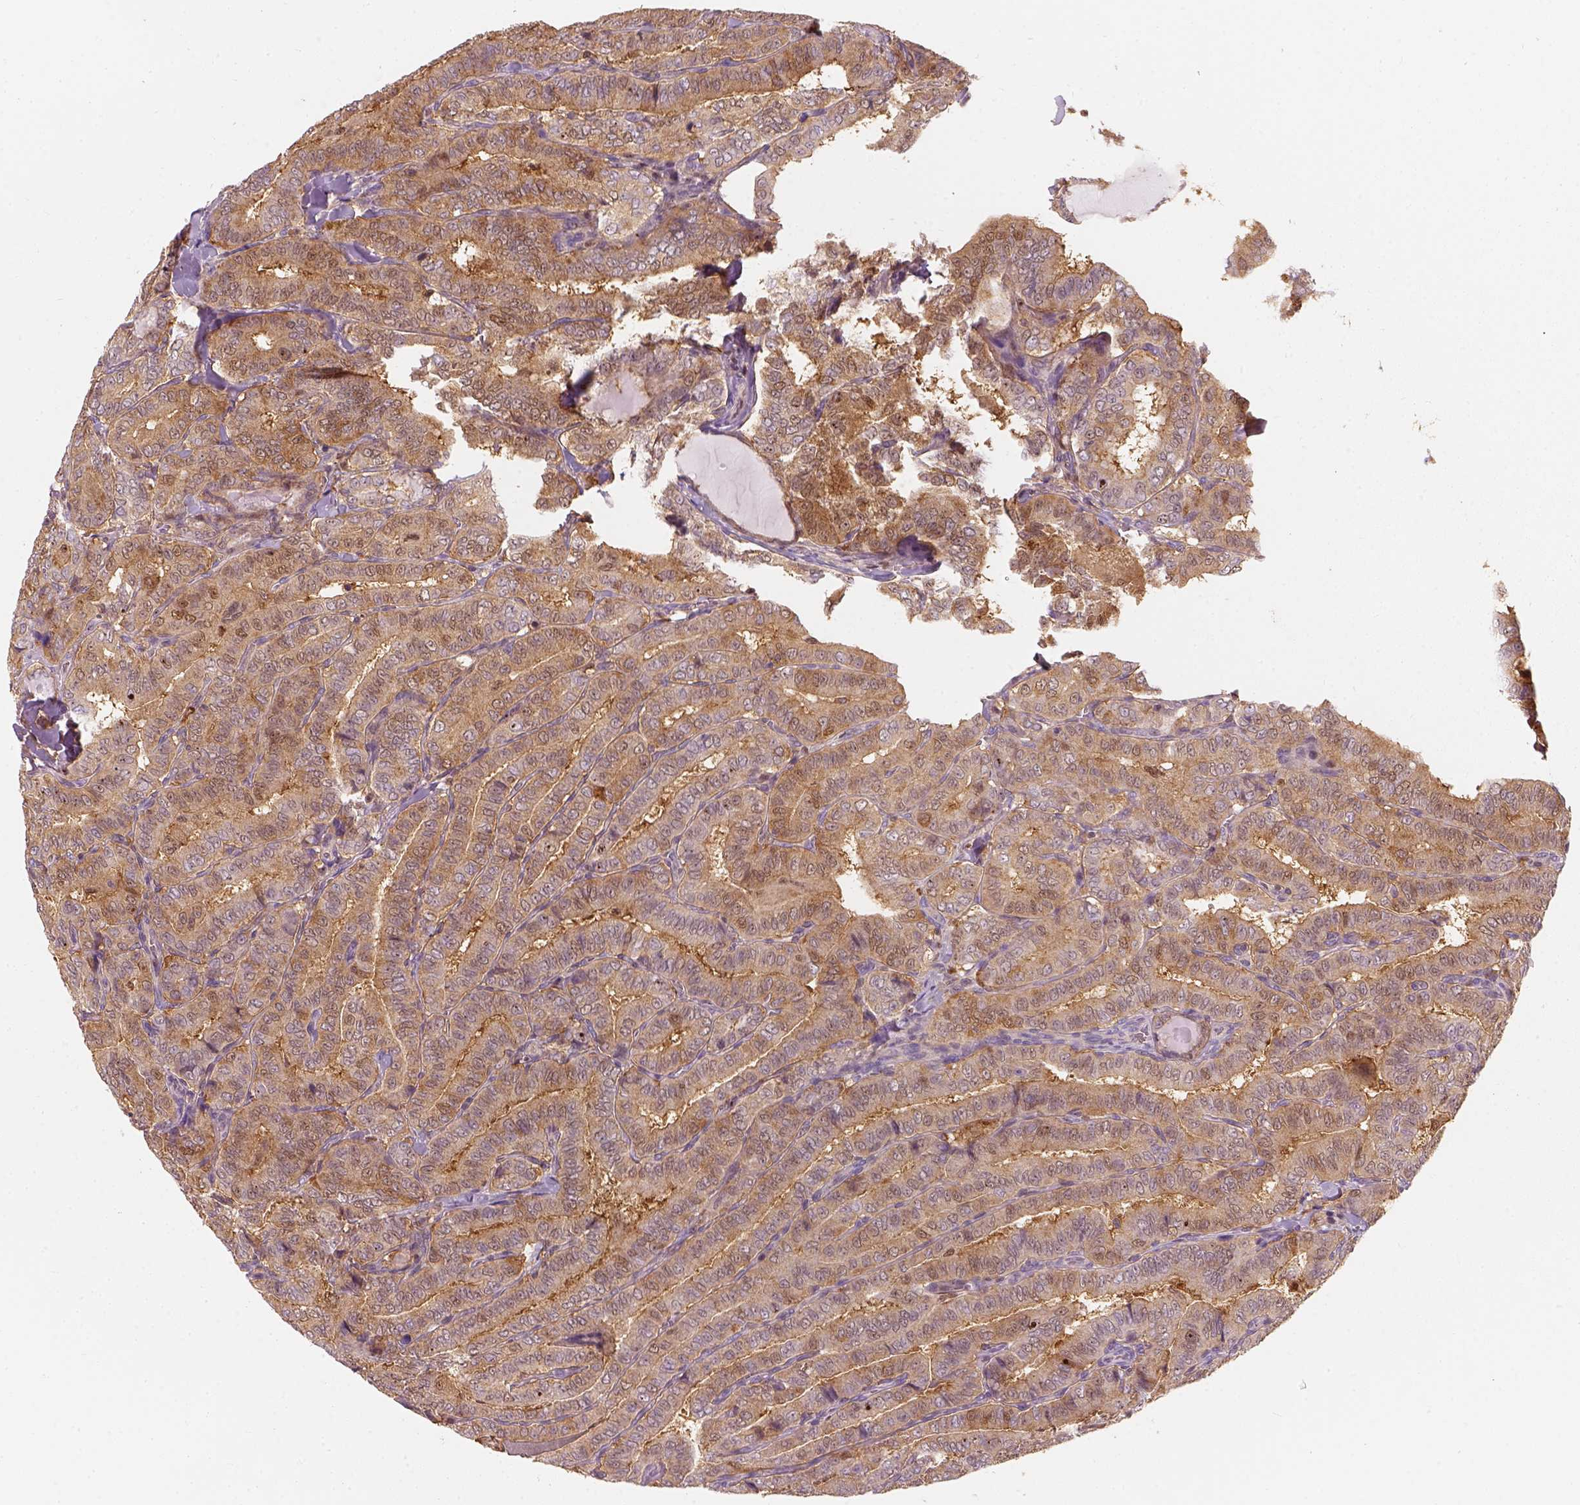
{"staining": {"intensity": "moderate", "quantity": ">75%", "location": "cytoplasmic/membranous"}, "tissue": "thyroid cancer", "cell_type": "Tumor cells", "image_type": "cancer", "snomed": [{"axis": "morphology", "description": "Papillary adenocarcinoma, NOS"}, {"axis": "morphology", "description": "Papillary adenoma metastatic"}, {"axis": "topography", "description": "Thyroid gland"}], "caption": "An IHC histopathology image of neoplastic tissue is shown. Protein staining in brown highlights moderate cytoplasmic/membranous positivity in papillary adenoma metastatic (thyroid) within tumor cells.", "gene": "SQSTM1", "patient": {"sex": "female", "age": 50}}